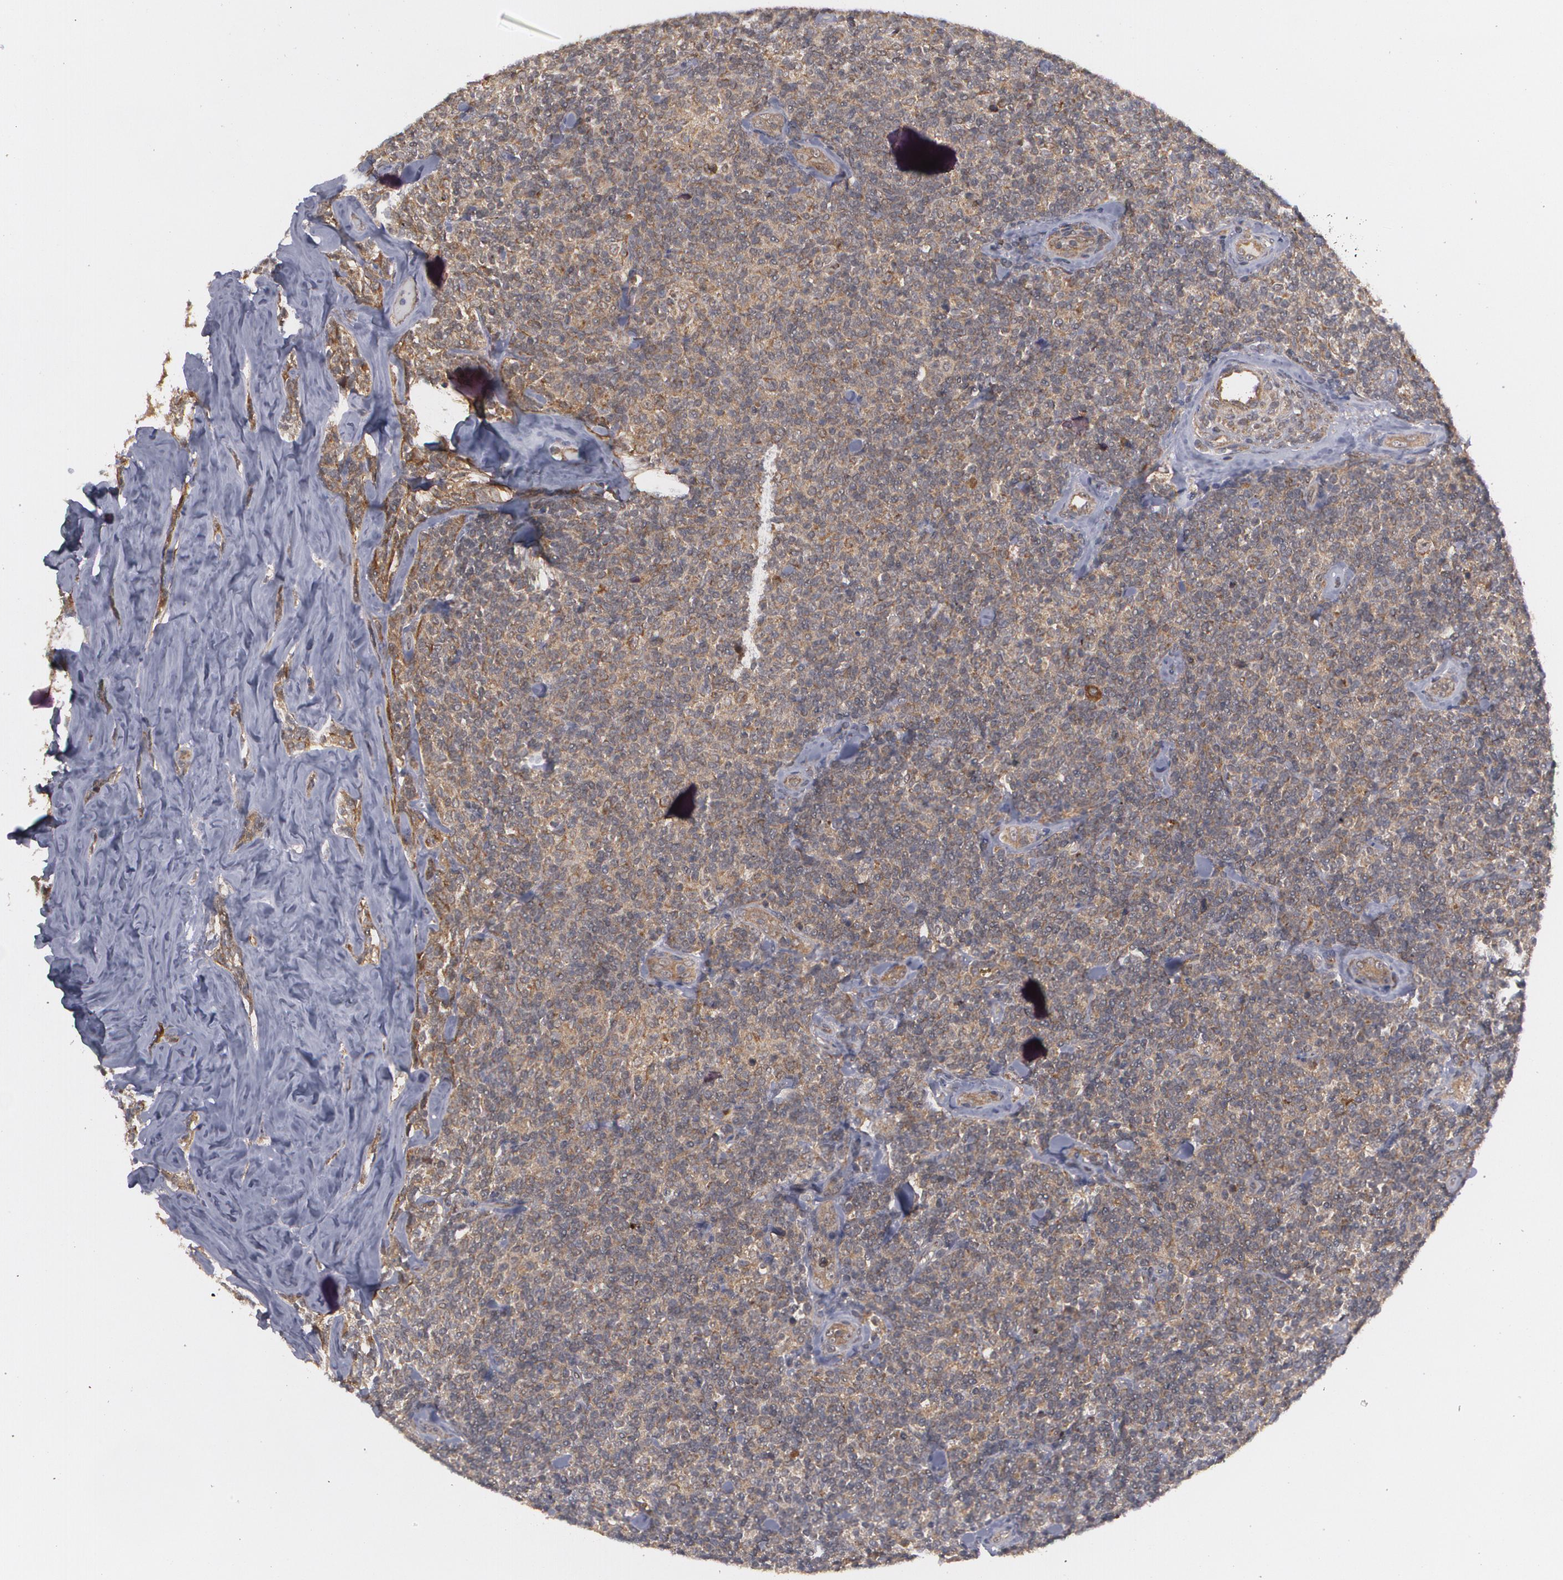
{"staining": {"intensity": "moderate", "quantity": "<25%", "location": "cytoplasmic/membranous"}, "tissue": "lymphoma", "cell_type": "Tumor cells", "image_type": "cancer", "snomed": [{"axis": "morphology", "description": "Malignant lymphoma, non-Hodgkin's type, Low grade"}, {"axis": "topography", "description": "Lymph node"}], "caption": "Immunohistochemical staining of malignant lymphoma, non-Hodgkin's type (low-grade) exhibits low levels of moderate cytoplasmic/membranous protein staining in about <25% of tumor cells.", "gene": "BMP6", "patient": {"sex": "female", "age": 56}}